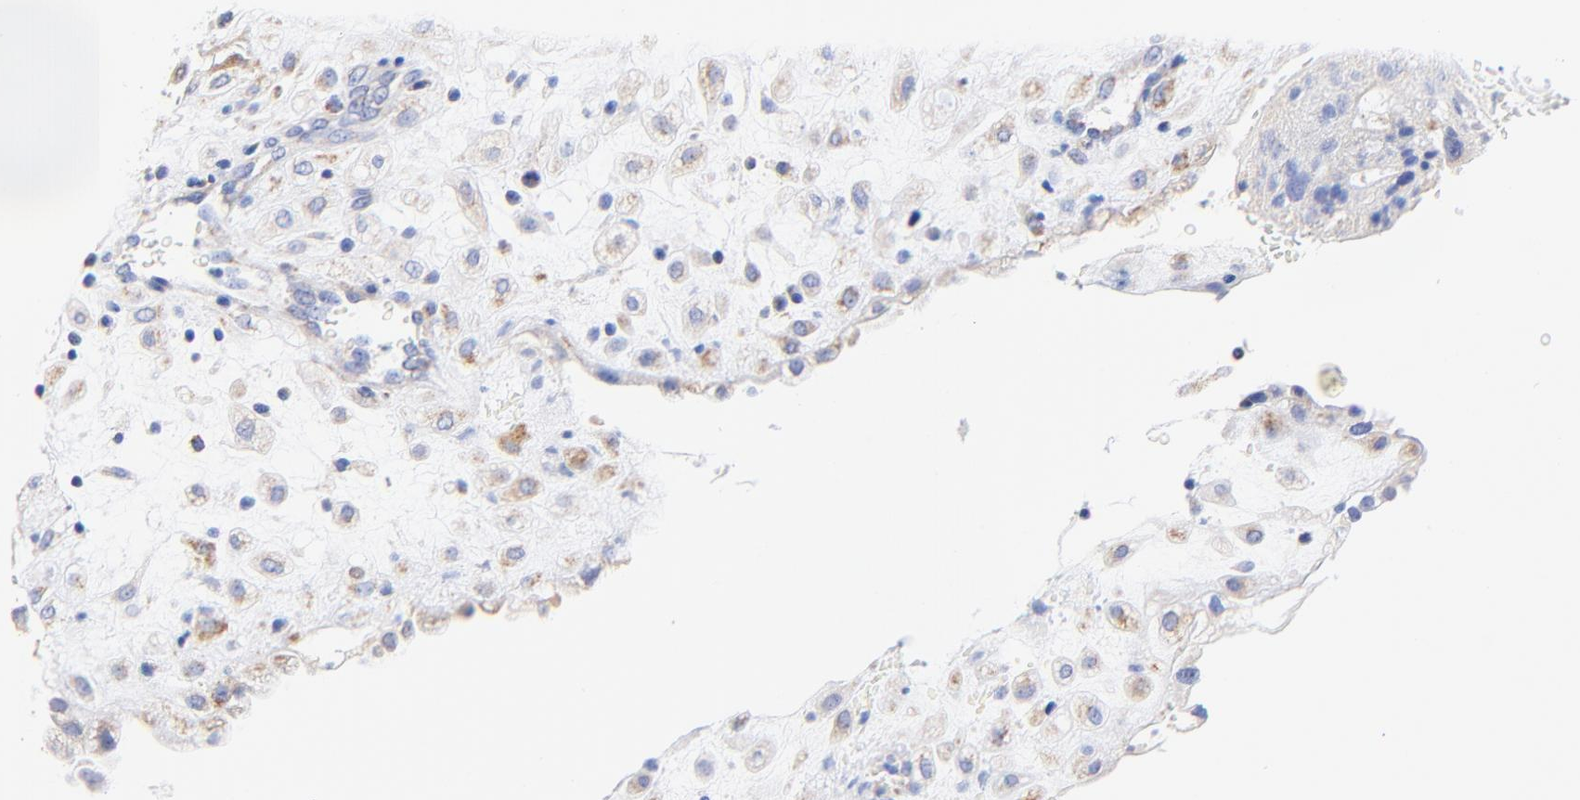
{"staining": {"intensity": "moderate", "quantity": "25%-75%", "location": "cytoplasmic/membranous"}, "tissue": "placenta", "cell_type": "Decidual cells", "image_type": "normal", "snomed": [{"axis": "morphology", "description": "Normal tissue, NOS"}, {"axis": "topography", "description": "Placenta"}], "caption": "Moderate cytoplasmic/membranous expression is seen in approximately 25%-75% of decidual cells in unremarkable placenta.", "gene": "ATP5F1D", "patient": {"sex": "female", "age": 35}}